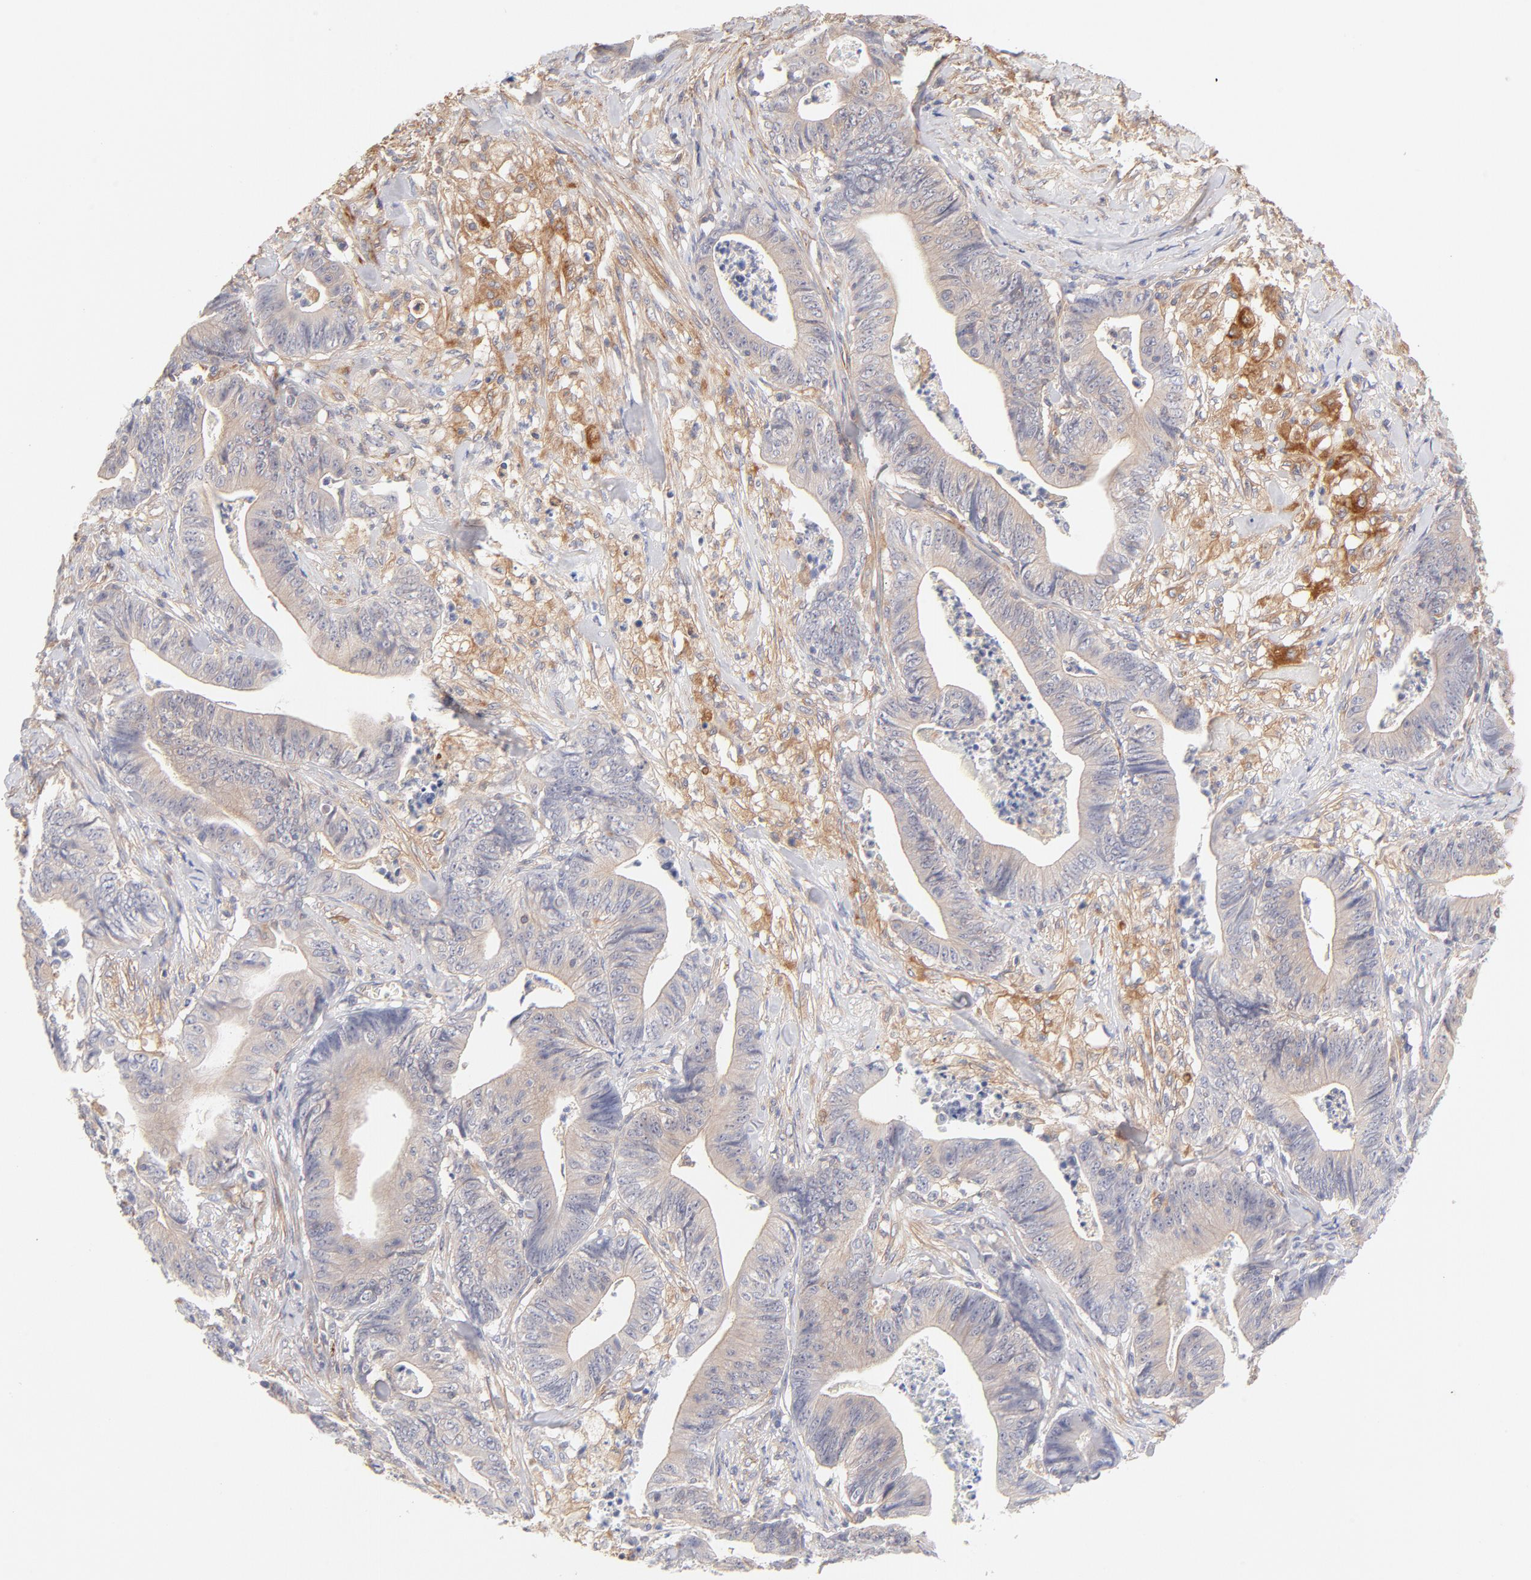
{"staining": {"intensity": "weak", "quantity": ">75%", "location": "cytoplasmic/membranous"}, "tissue": "stomach cancer", "cell_type": "Tumor cells", "image_type": "cancer", "snomed": [{"axis": "morphology", "description": "Adenocarcinoma, NOS"}, {"axis": "topography", "description": "Stomach, lower"}], "caption": "This is a photomicrograph of immunohistochemistry staining of stomach cancer, which shows weak positivity in the cytoplasmic/membranous of tumor cells.", "gene": "LDLRAP1", "patient": {"sex": "female", "age": 86}}